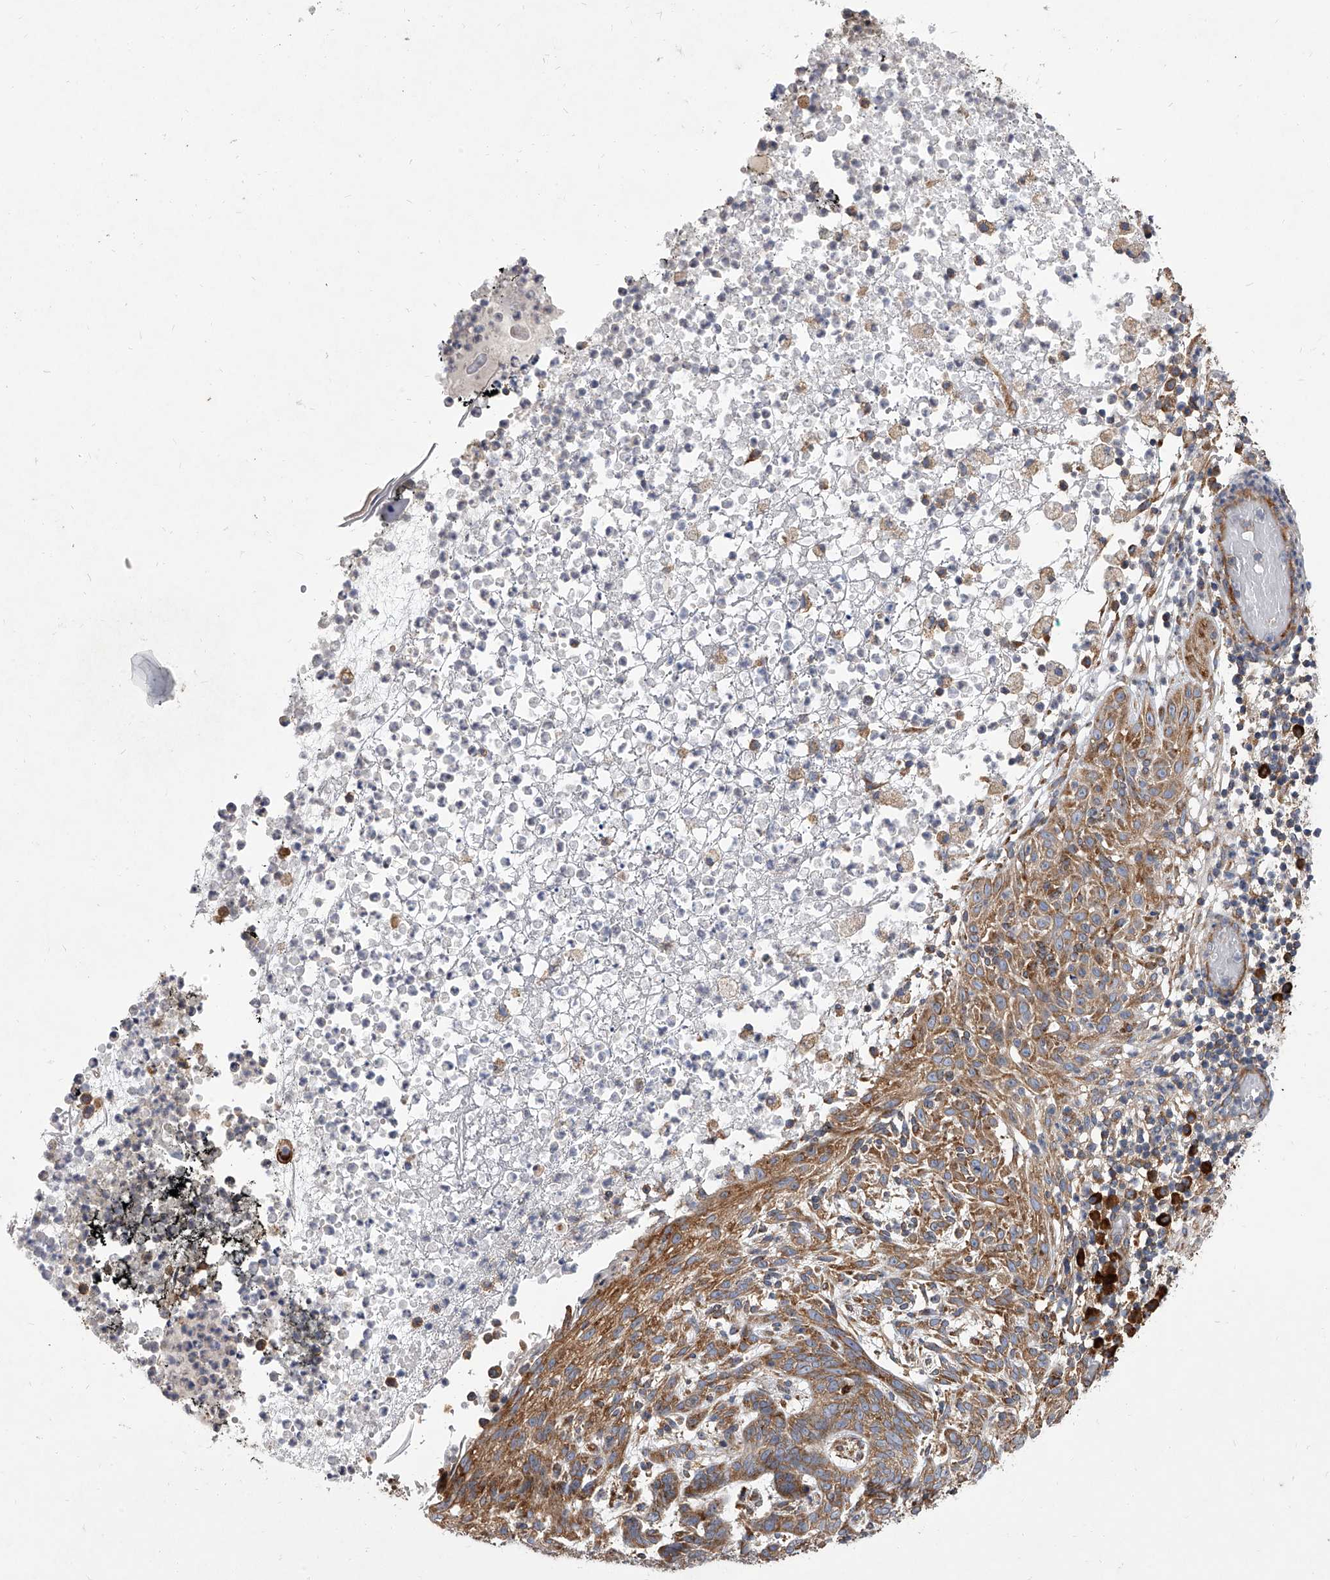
{"staining": {"intensity": "moderate", "quantity": ">75%", "location": "cytoplasmic/membranous"}, "tissue": "skin cancer", "cell_type": "Tumor cells", "image_type": "cancer", "snomed": [{"axis": "morphology", "description": "Normal tissue, NOS"}, {"axis": "morphology", "description": "Basal cell carcinoma"}, {"axis": "topography", "description": "Skin"}], "caption": "Immunohistochemical staining of human skin cancer exhibits medium levels of moderate cytoplasmic/membranous protein staining in about >75% of tumor cells.", "gene": "EIF2S2", "patient": {"sex": "male", "age": 64}}